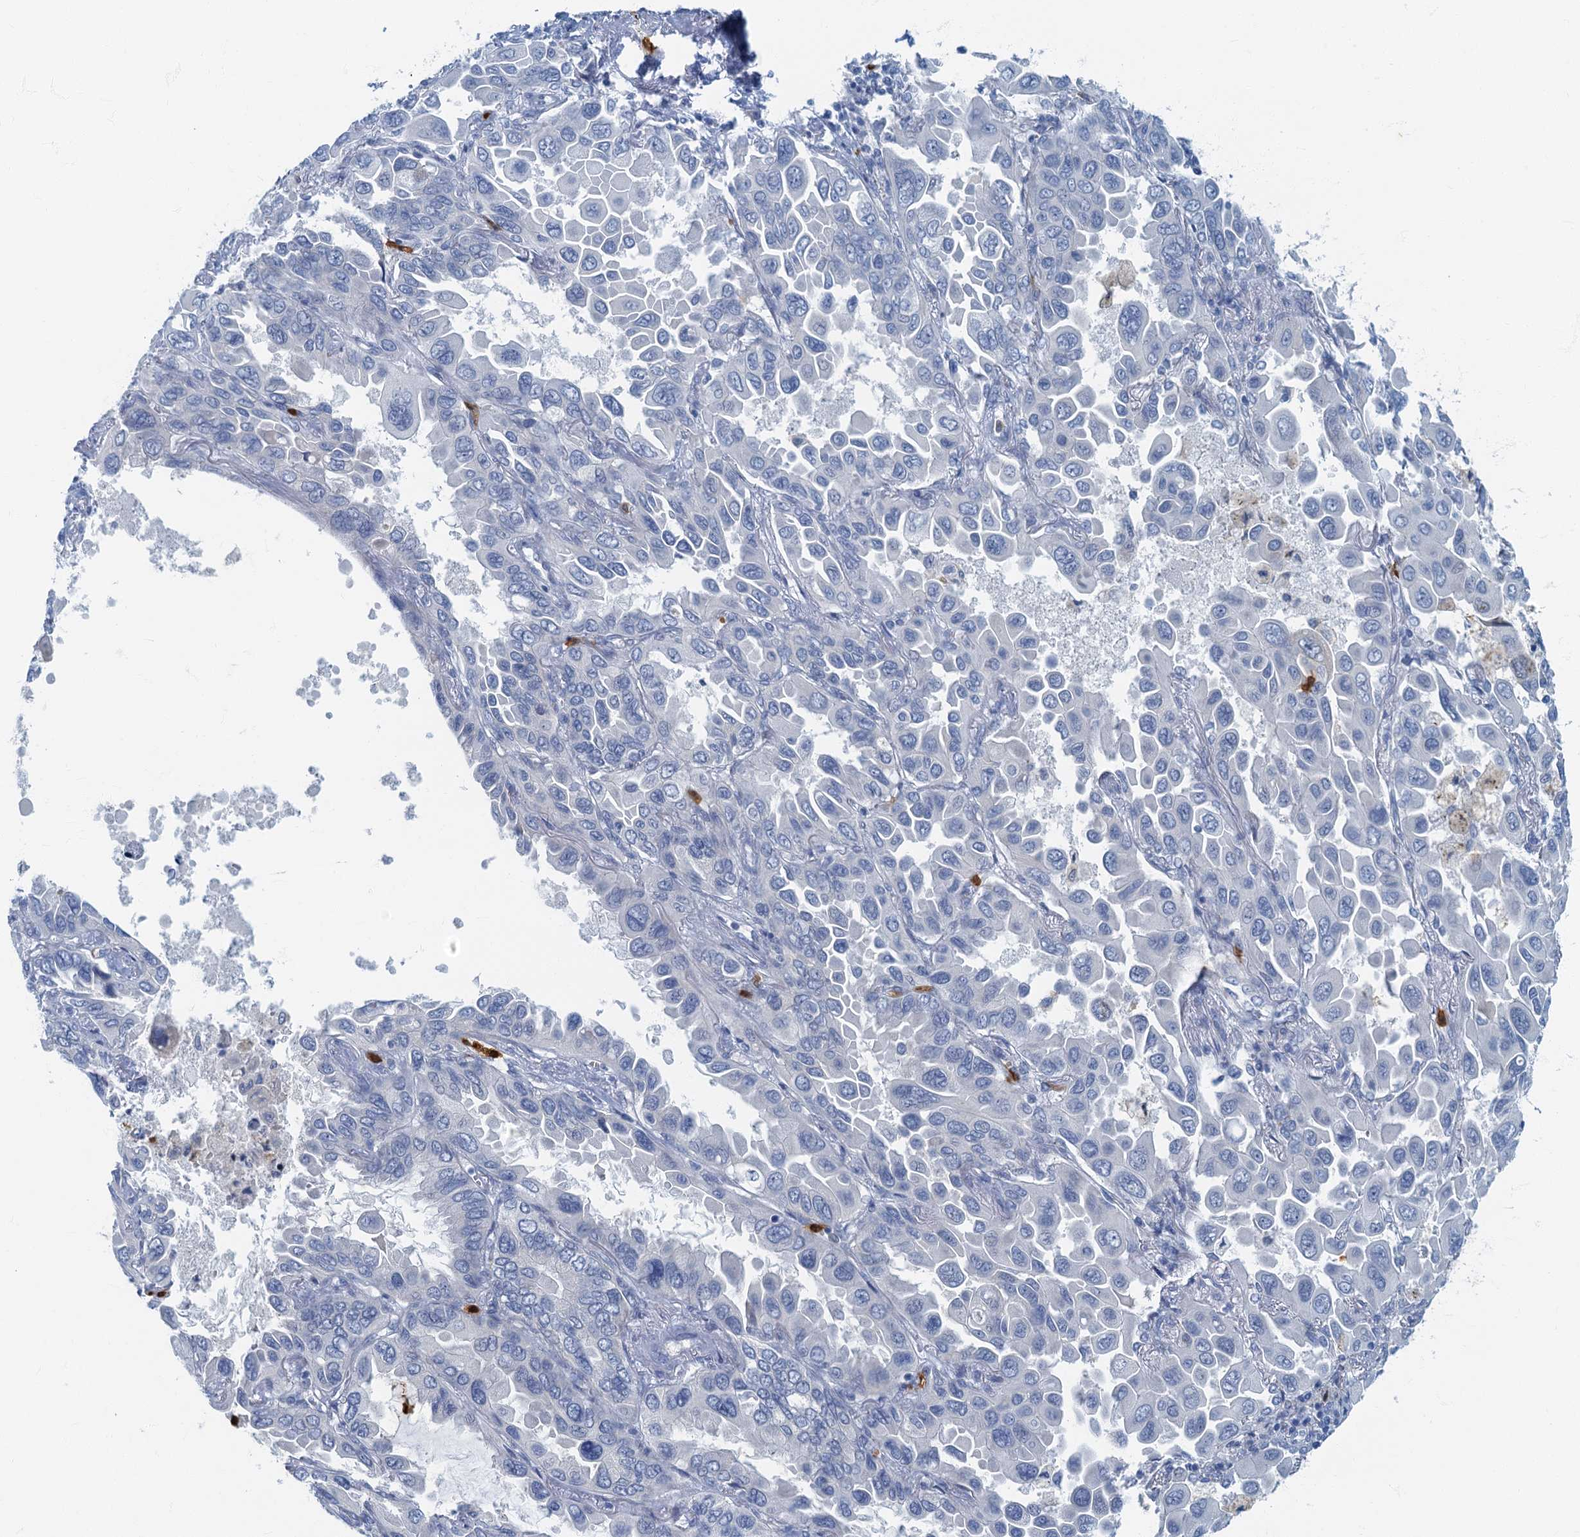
{"staining": {"intensity": "negative", "quantity": "none", "location": "none"}, "tissue": "lung cancer", "cell_type": "Tumor cells", "image_type": "cancer", "snomed": [{"axis": "morphology", "description": "Adenocarcinoma, NOS"}, {"axis": "topography", "description": "Lung"}], "caption": "Tumor cells are negative for brown protein staining in lung cancer (adenocarcinoma). (Stains: DAB (3,3'-diaminobenzidine) immunohistochemistry (IHC) with hematoxylin counter stain, Microscopy: brightfield microscopy at high magnification).", "gene": "ANKDD1A", "patient": {"sex": "male", "age": 64}}